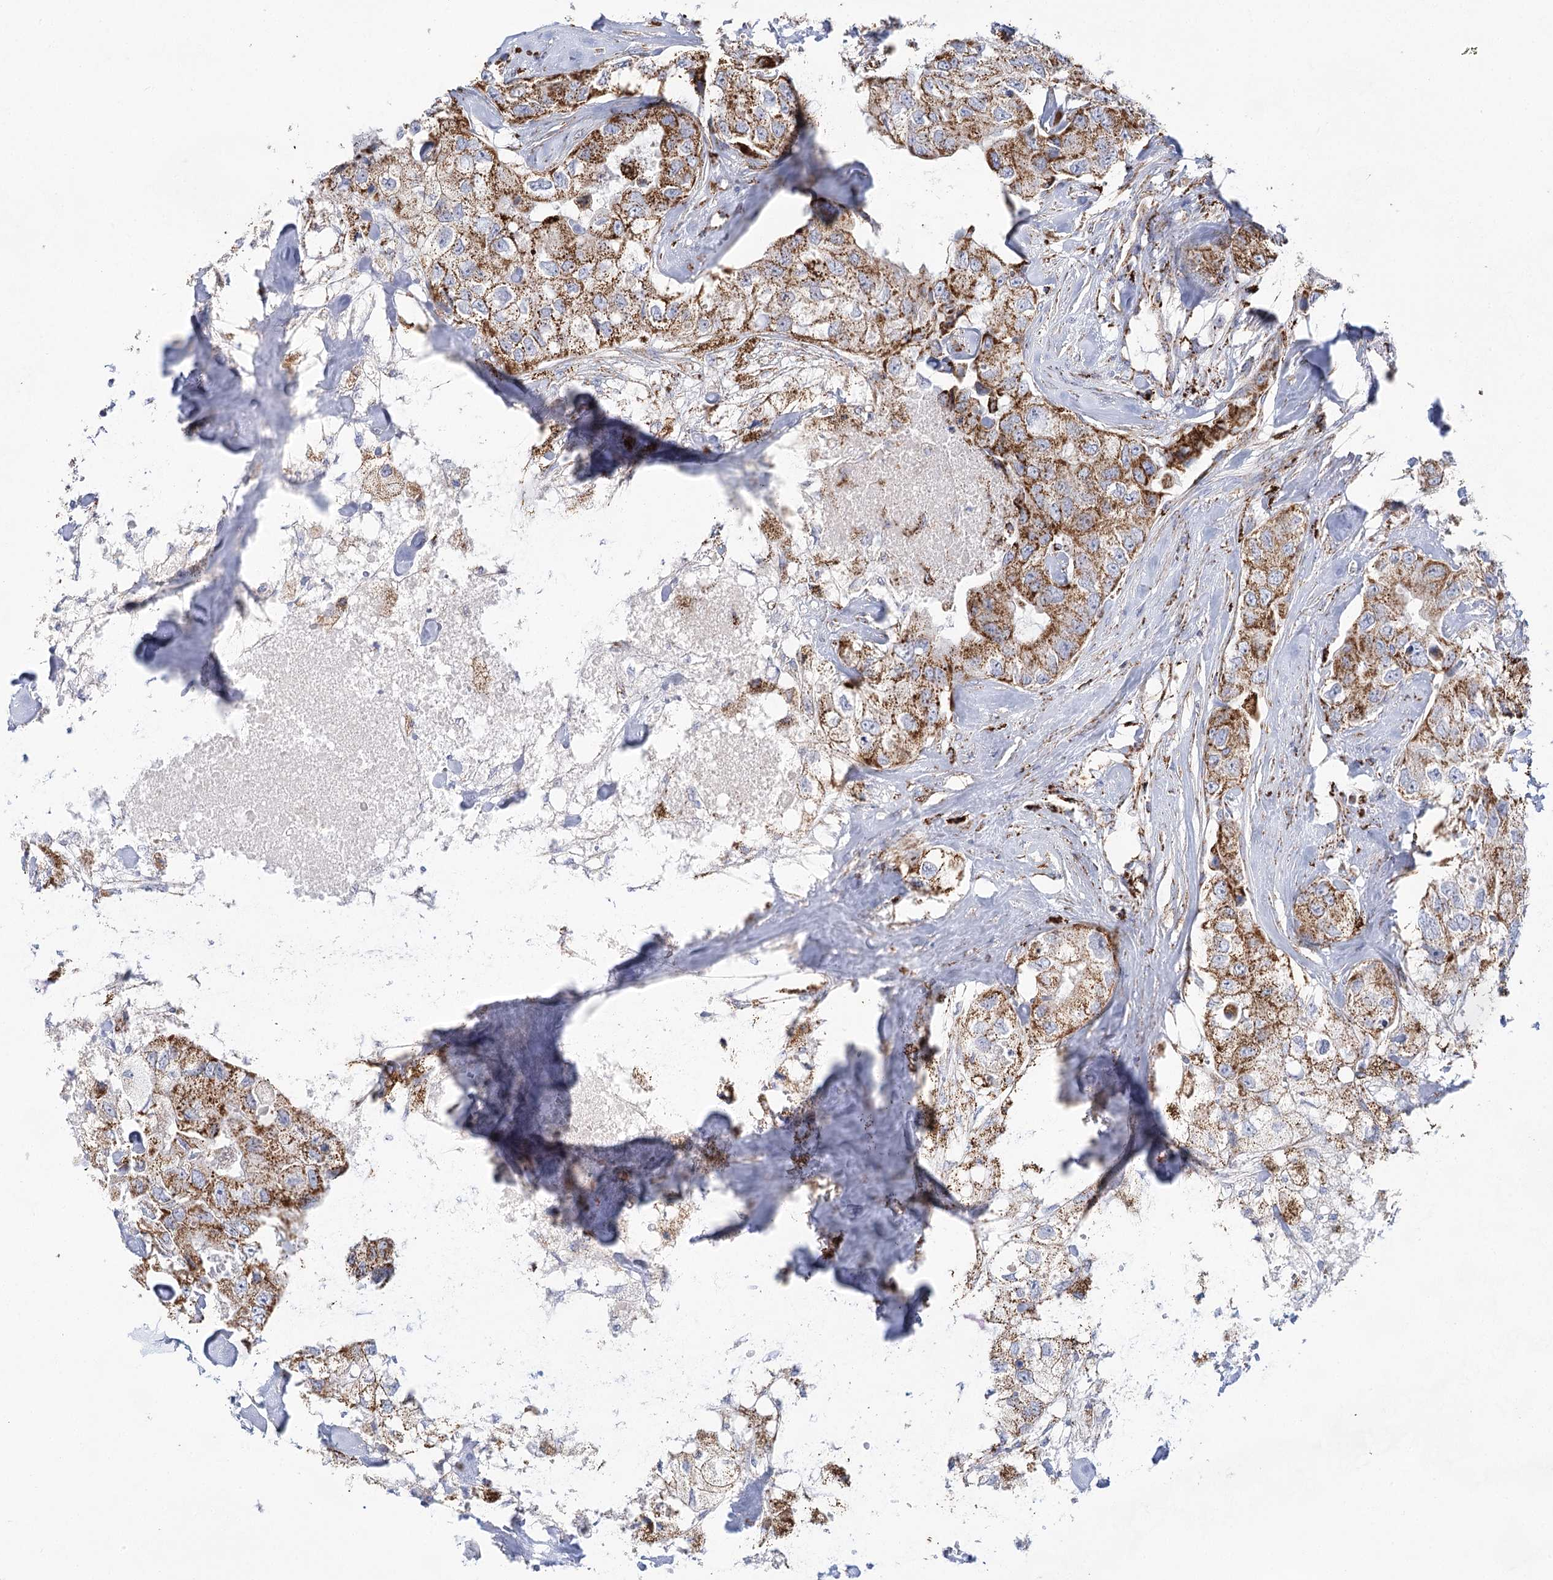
{"staining": {"intensity": "moderate", "quantity": ">75%", "location": "cytoplasmic/membranous"}, "tissue": "breast cancer", "cell_type": "Tumor cells", "image_type": "cancer", "snomed": [{"axis": "morphology", "description": "Duct carcinoma"}, {"axis": "topography", "description": "Breast"}], "caption": "Breast infiltrating ductal carcinoma tissue displays moderate cytoplasmic/membranous expression in approximately >75% of tumor cells", "gene": "NADK2", "patient": {"sex": "female", "age": 62}}